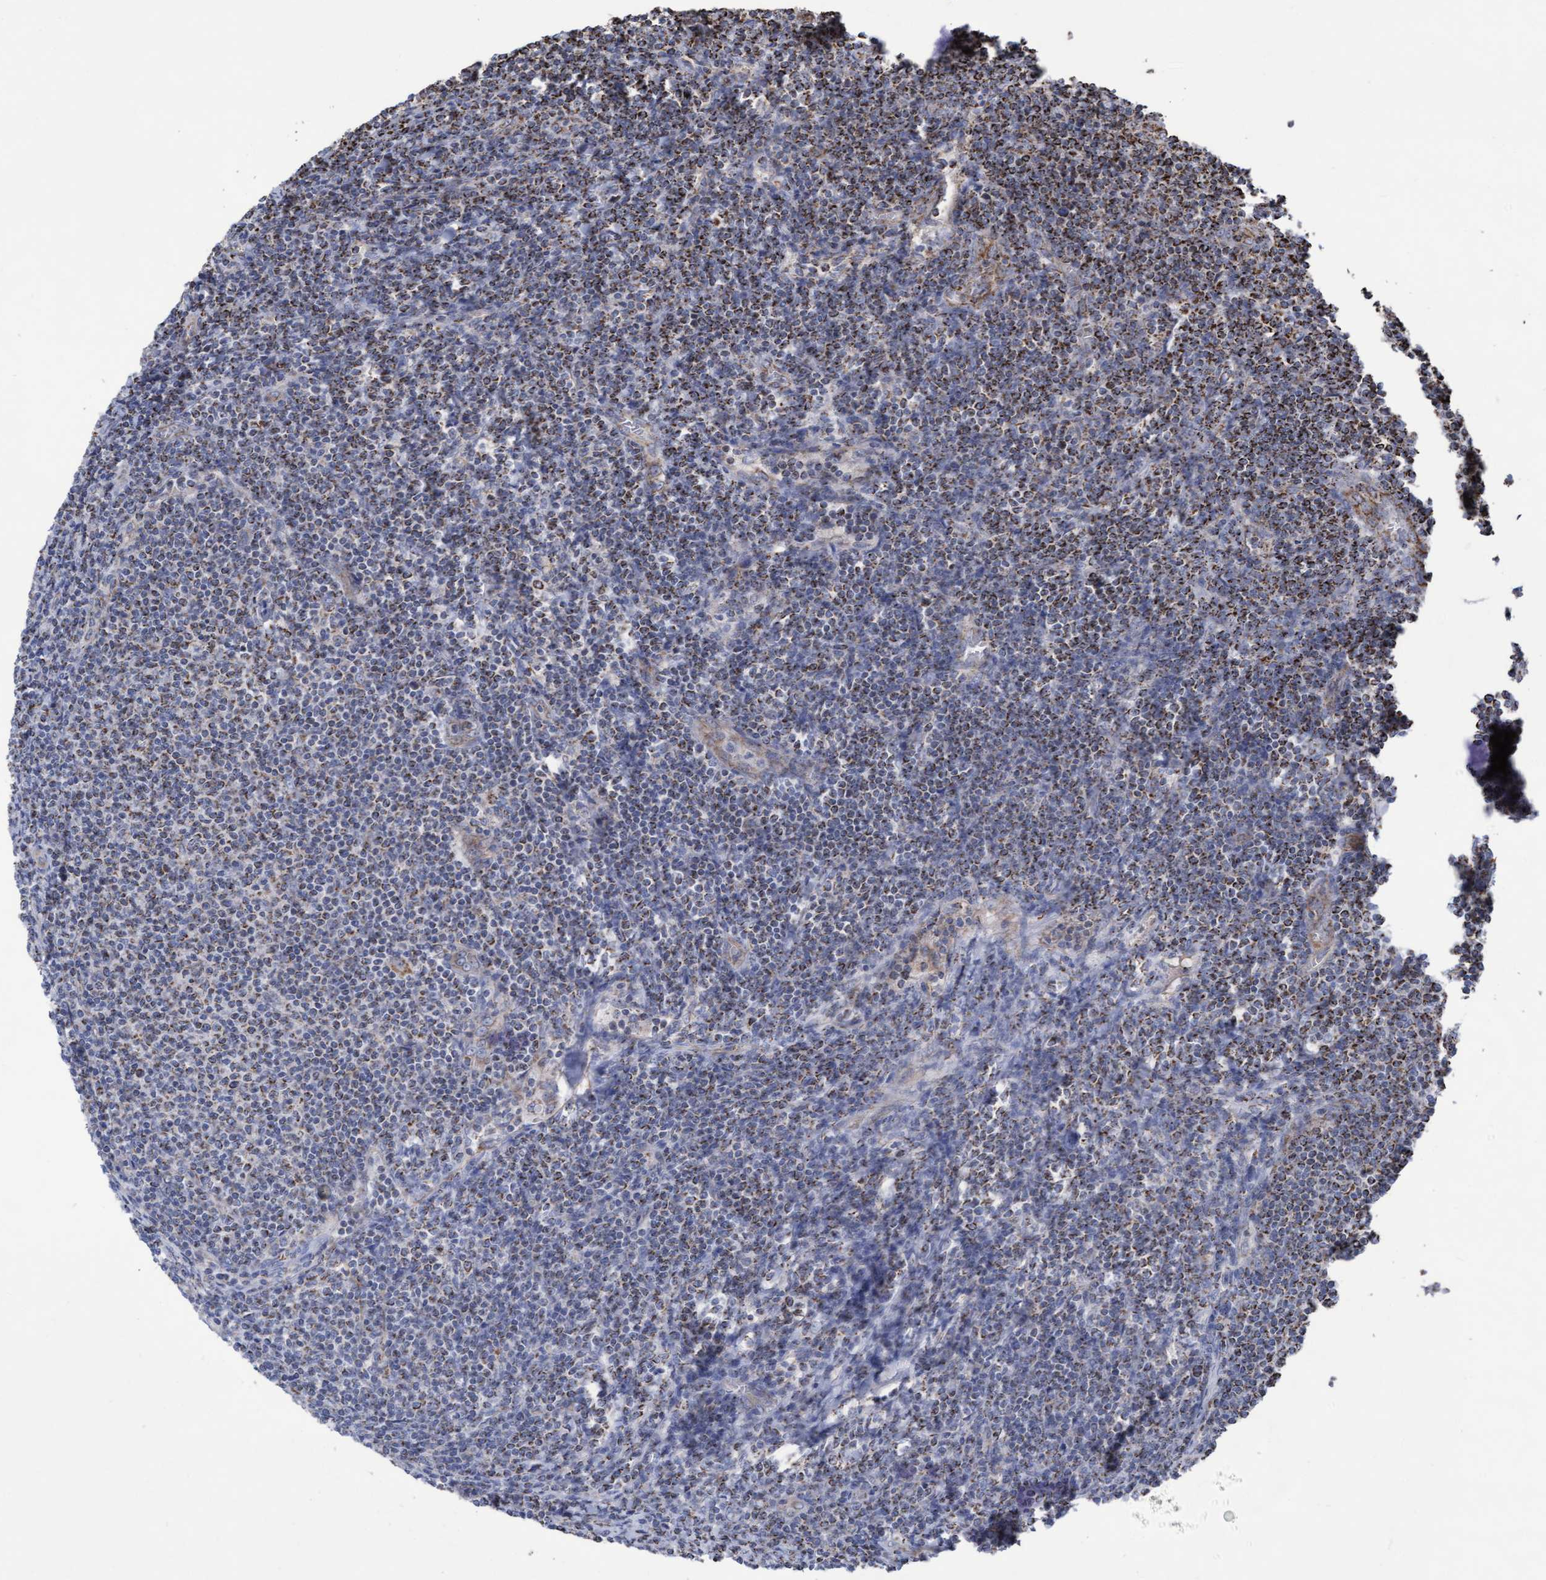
{"staining": {"intensity": "moderate", "quantity": "25%-75%", "location": "cytoplasmic/membranous"}, "tissue": "lymphoma", "cell_type": "Tumor cells", "image_type": "cancer", "snomed": [{"axis": "morphology", "description": "Malignant lymphoma, non-Hodgkin's type, Low grade"}, {"axis": "topography", "description": "Lymph node"}], "caption": "This image demonstrates immunohistochemistry staining of human lymphoma, with medium moderate cytoplasmic/membranous staining in about 25%-75% of tumor cells.", "gene": "COBL", "patient": {"sex": "male", "age": 66}}